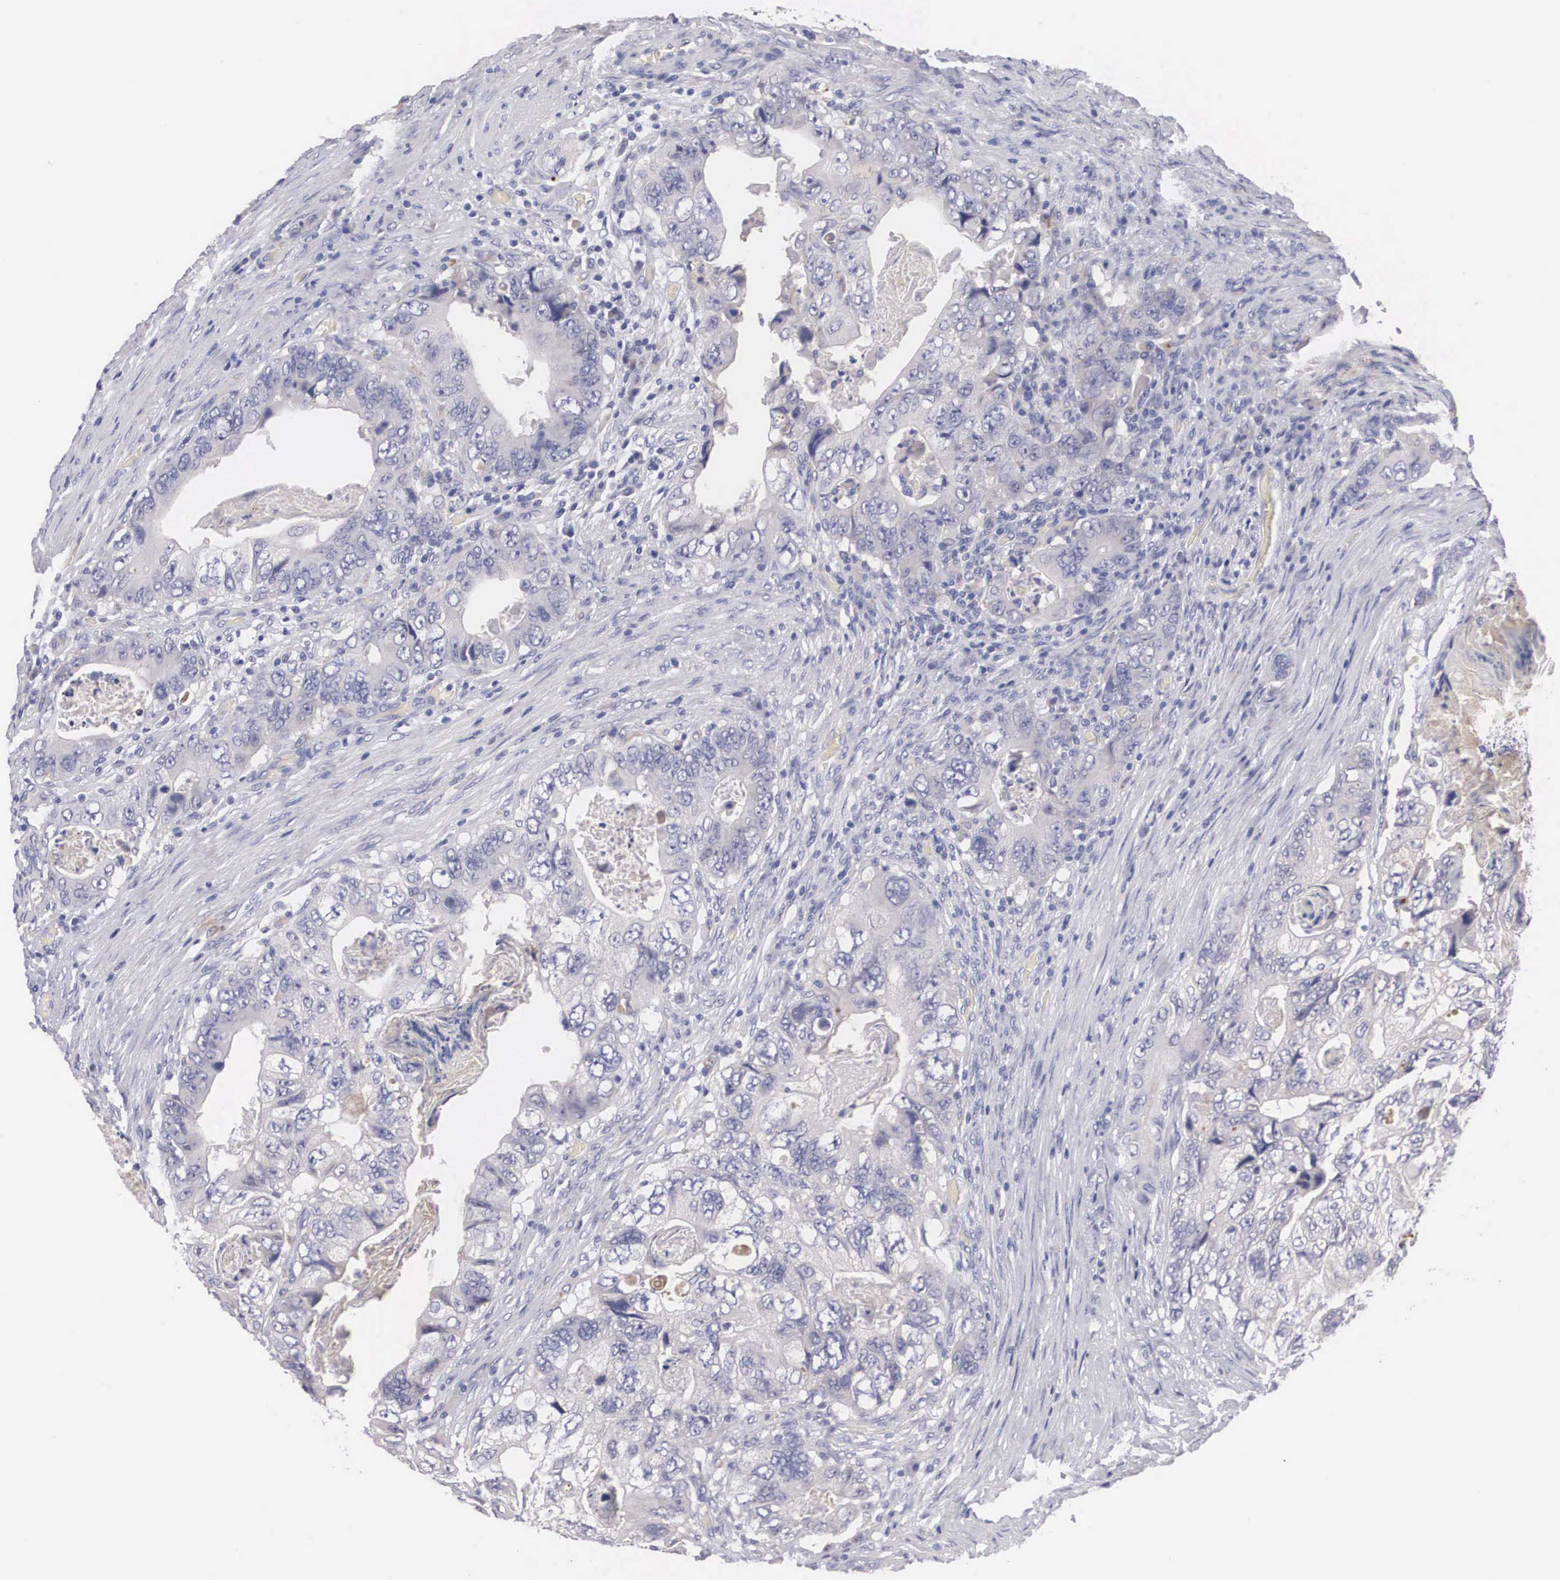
{"staining": {"intensity": "weak", "quantity": "<25%", "location": "cytoplasmic/membranous"}, "tissue": "colorectal cancer", "cell_type": "Tumor cells", "image_type": "cancer", "snomed": [{"axis": "morphology", "description": "Adenocarcinoma, NOS"}, {"axis": "topography", "description": "Rectum"}], "caption": "This is an IHC image of human colorectal cancer. There is no expression in tumor cells.", "gene": "ABHD4", "patient": {"sex": "female", "age": 82}}